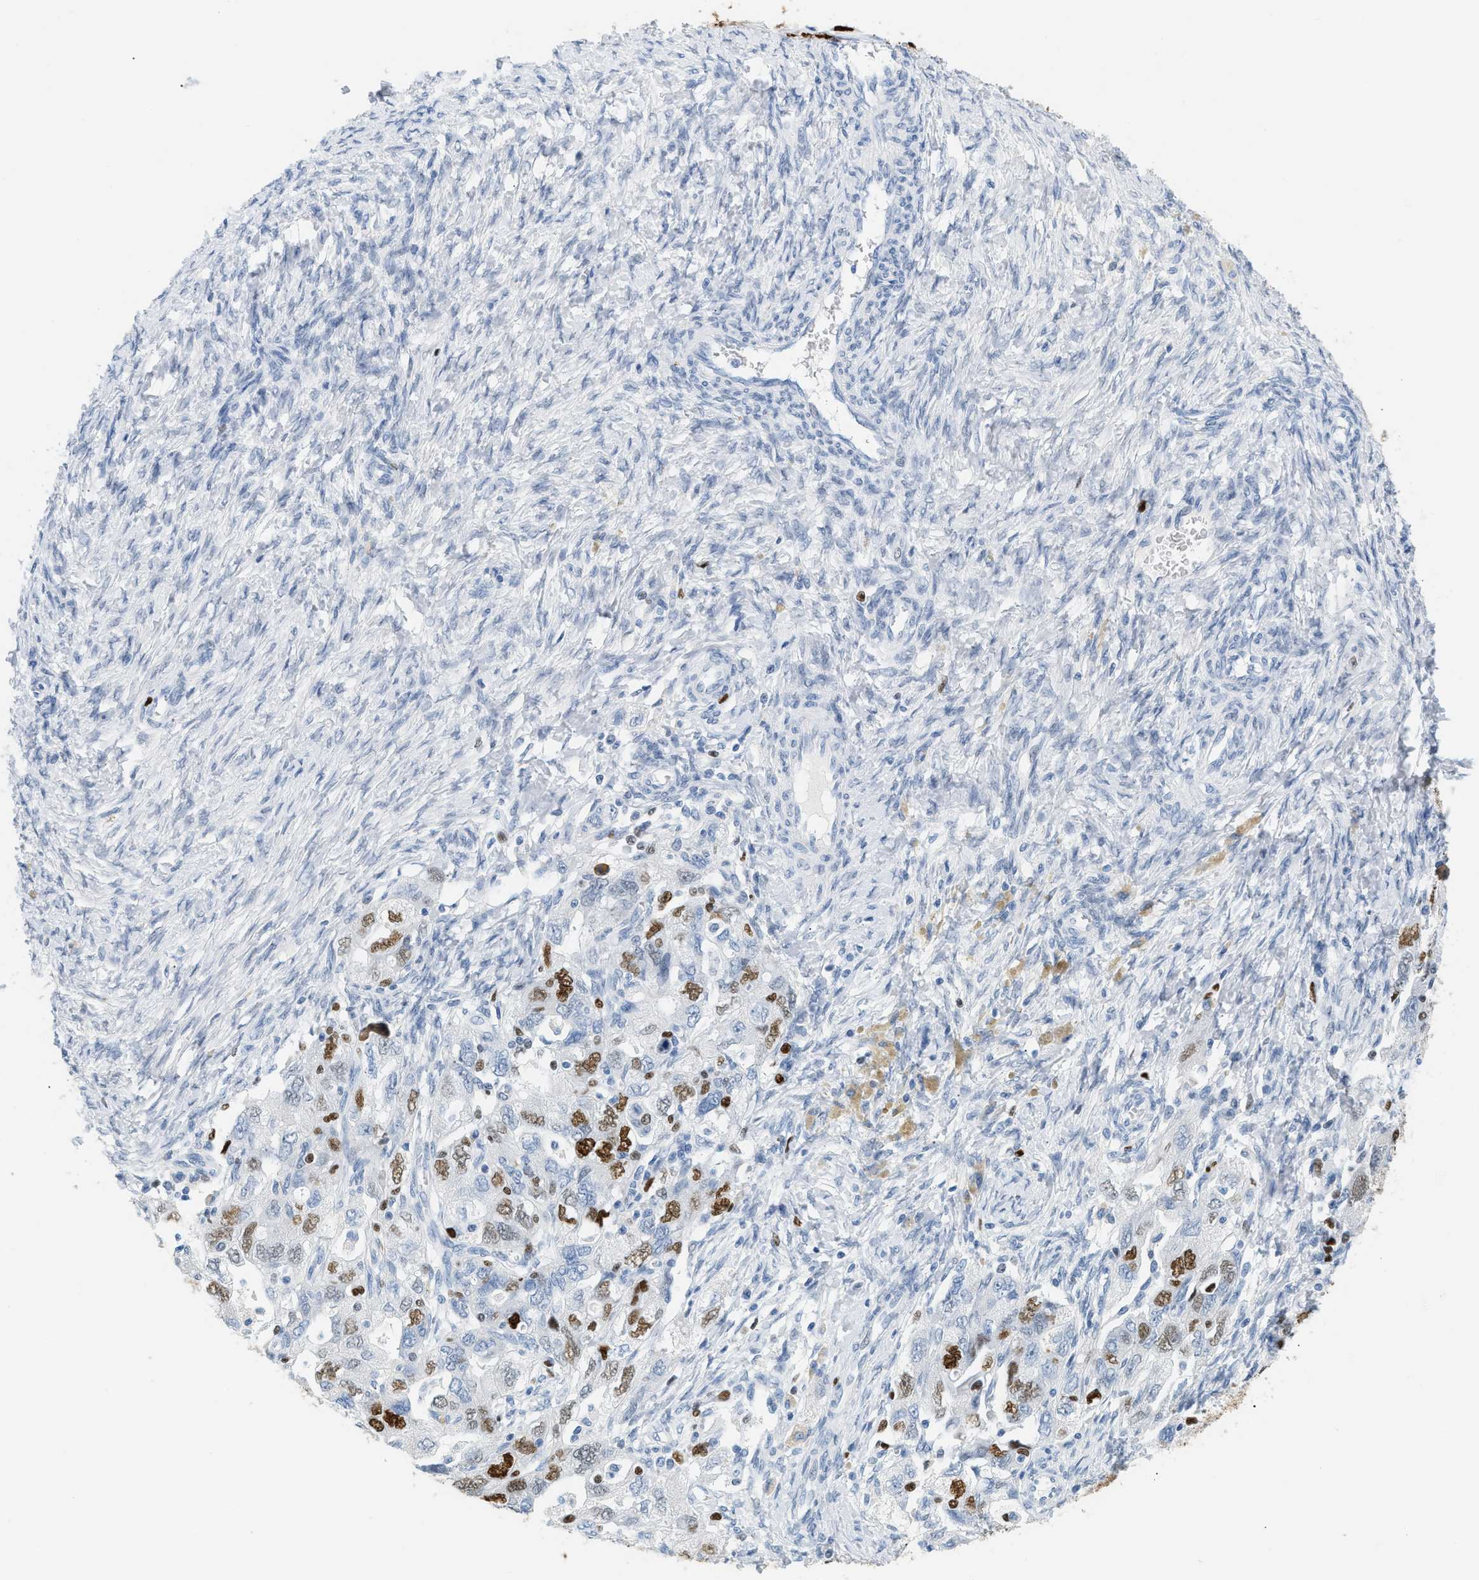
{"staining": {"intensity": "moderate", "quantity": ">75%", "location": "nuclear"}, "tissue": "ovarian cancer", "cell_type": "Tumor cells", "image_type": "cancer", "snomed": [{"axis": "morphology", "description": "Carcinoma, NOS"}, {"axis": "morphology", "description": "Cystadenocarcinoma, serous, NOS"}, {"axis": "topography", "description": "Ovary"}], "caption": "Tumor cells display moderate nuclear expression in about >75% of cells in ovarian cancer (carcinoma).", "gene": "MCM7", "patient": {"sex": "female", "age": 69}}